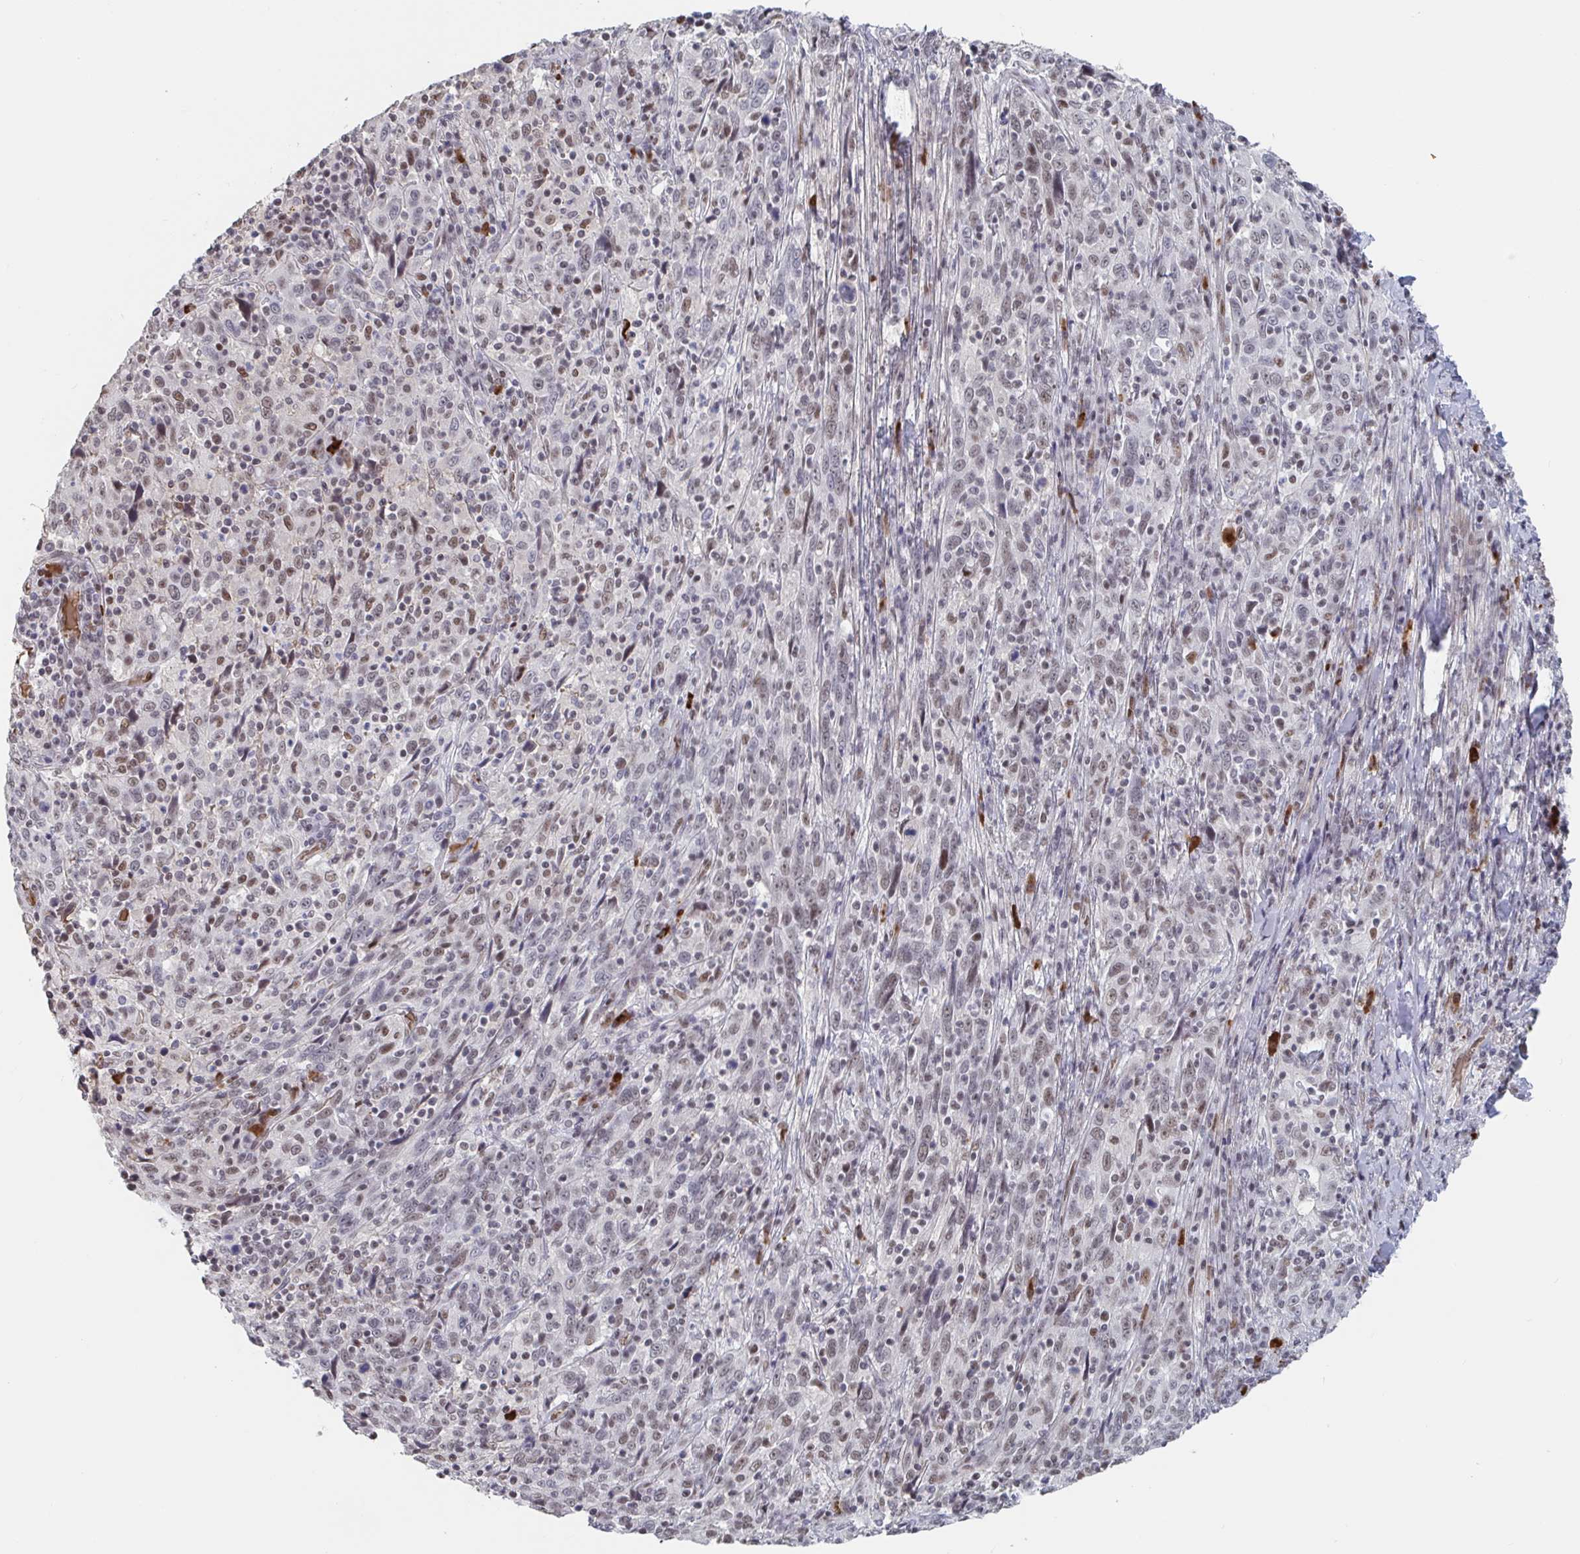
{"staining": {"intensity": "moderate", "quantity": ">75%", "location": "nuclear"}, "tissue": "cervical cancer", "cell_type": "Tumor cells", "image_type": "cancer", "snomed": [{"axis": "morphology", "description": "Squamous cell carcinoma, NOS"}, {"axis": "topography", "description": "Cervix"}], "caption": "Immunohistochemistry (IHC) (DAB (3,3'-diaminobenzidine)) staining of cervical squamous cell carcinoma shows moderate nuclear protein expression in about >75% of tumor cells. Using DAB (3,3'-diaminobenzidine) (brown) and hematoxylin (blue) stains, captured at high magnification using brightfield microscopy.", "gene": "BCL7B", "patient": {"sex": "female", "age": 46}}